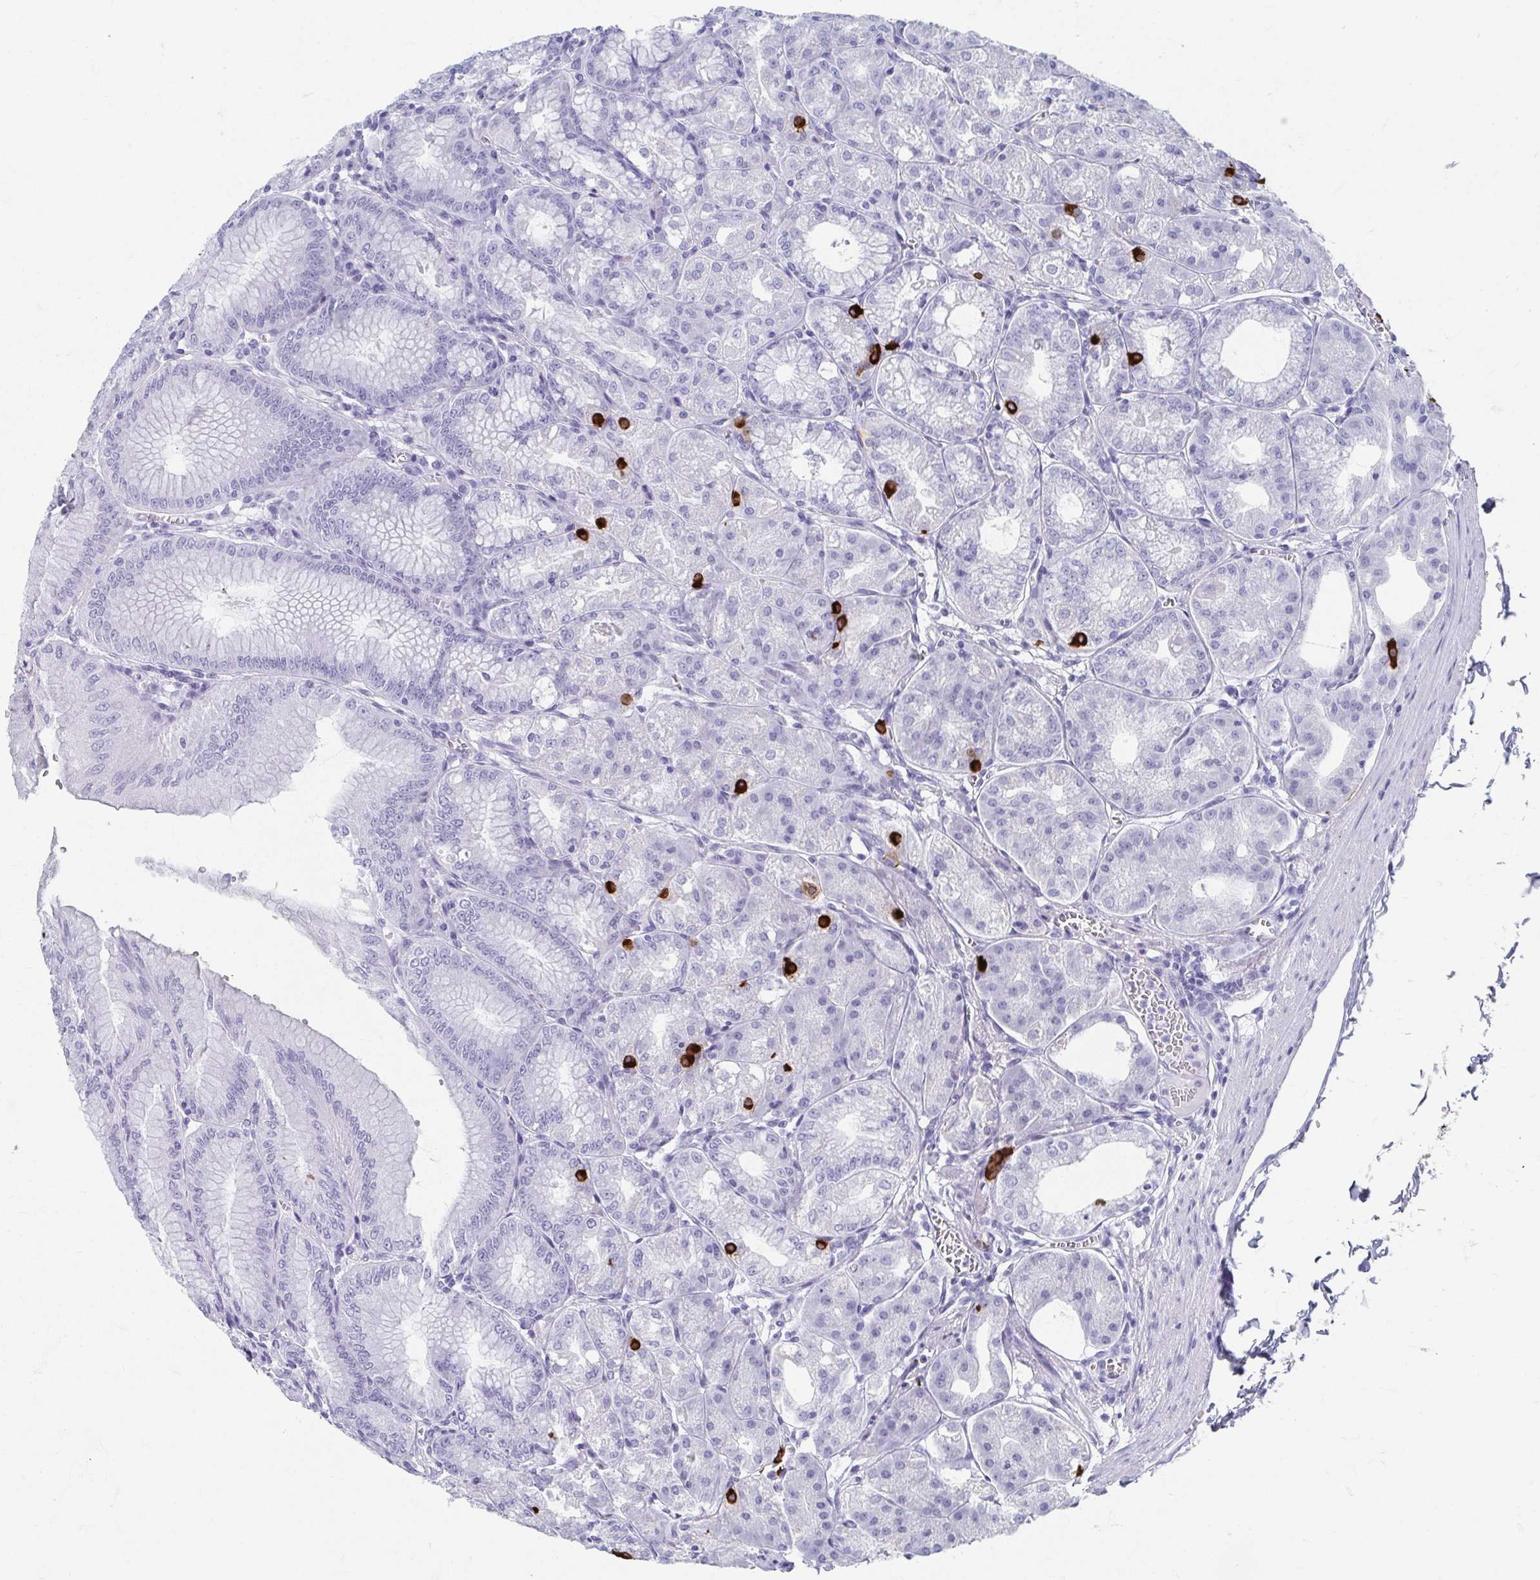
{"staining": {"intensity": "strong", "quantity": "<25%", "location": "cytoplasmic/membranous"}, "tissue": "stomach", "cell_type": "Glandular cells", "image_type": "normal", "snomed": [{"axis": "morphology", "description": "Normal tissue, NOS"}, {"axis": "topography", "description": "Stomach, lower"}], "caption": "Protein expression analysis of benign stomach exhibits strong cytoplasmic/membranous staining in approximately <25% of glandular cells. The protein of interest is stained brown, and the nuclei are stained in blue (DAB (3,3'-diaminobenzidine) IHC with brightfield microscopy, high magnification).", "gene": "GHRL", "patient": {"sex": "male", "age": 71}}